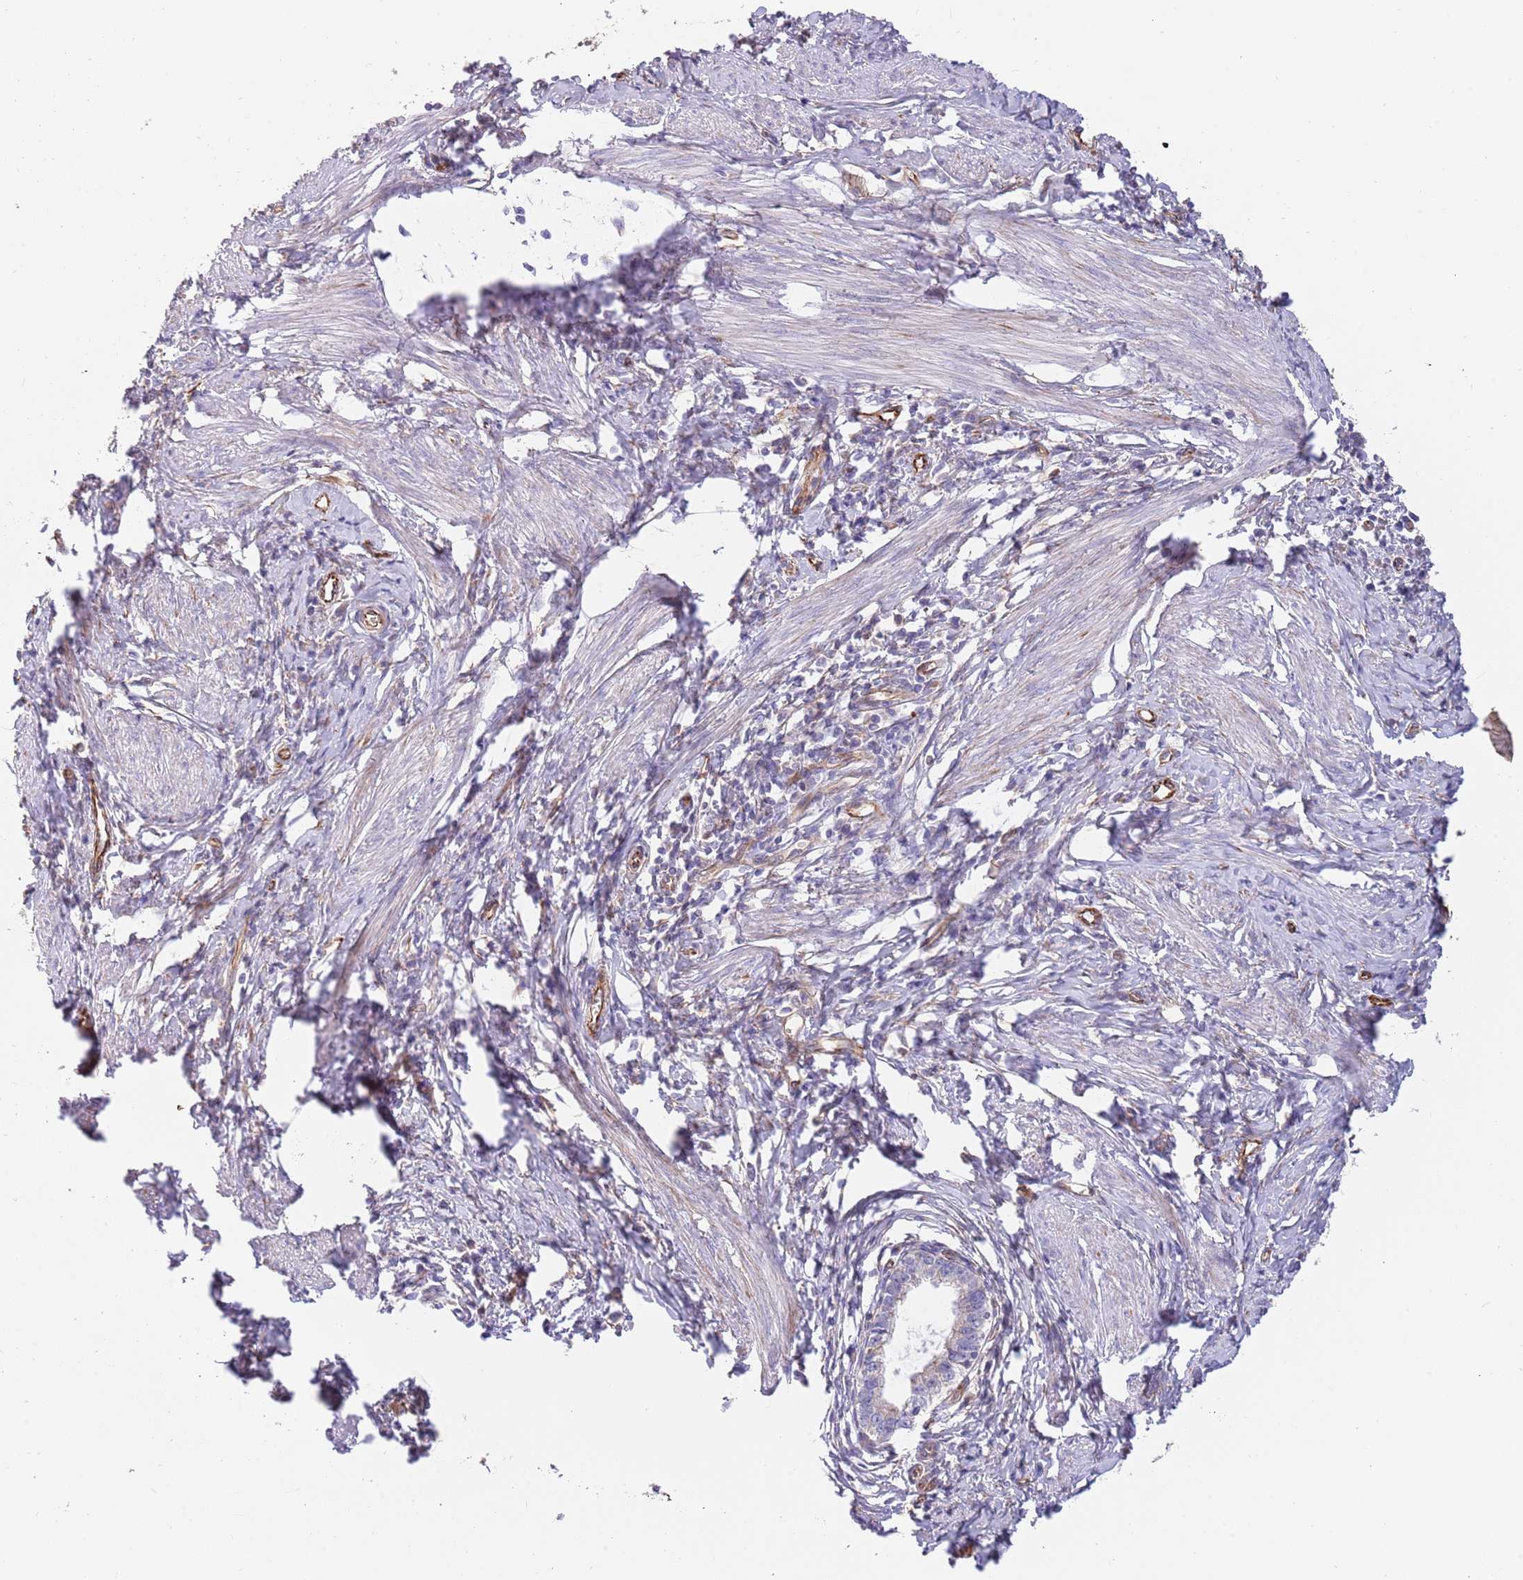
{"staining": {"intensity": "negative", "quantity": "none", "location": "none"}, "tissue": "cervical cancer", "cell_type": "Tumor cells", "image_type": "cancer", "snomed": [{"axis": "morphology", "description": "Adenocarcinoma, NOS"}, {"axis": "topography", "description": "Cervix"}], "caption": "A micrograph of human cervical adenocarcinoma is negative for staining in tumor cells. Nuclei are stained in blue.", "gene": "MOGAT1", "patient": {"sex": "female", "age": 36}}